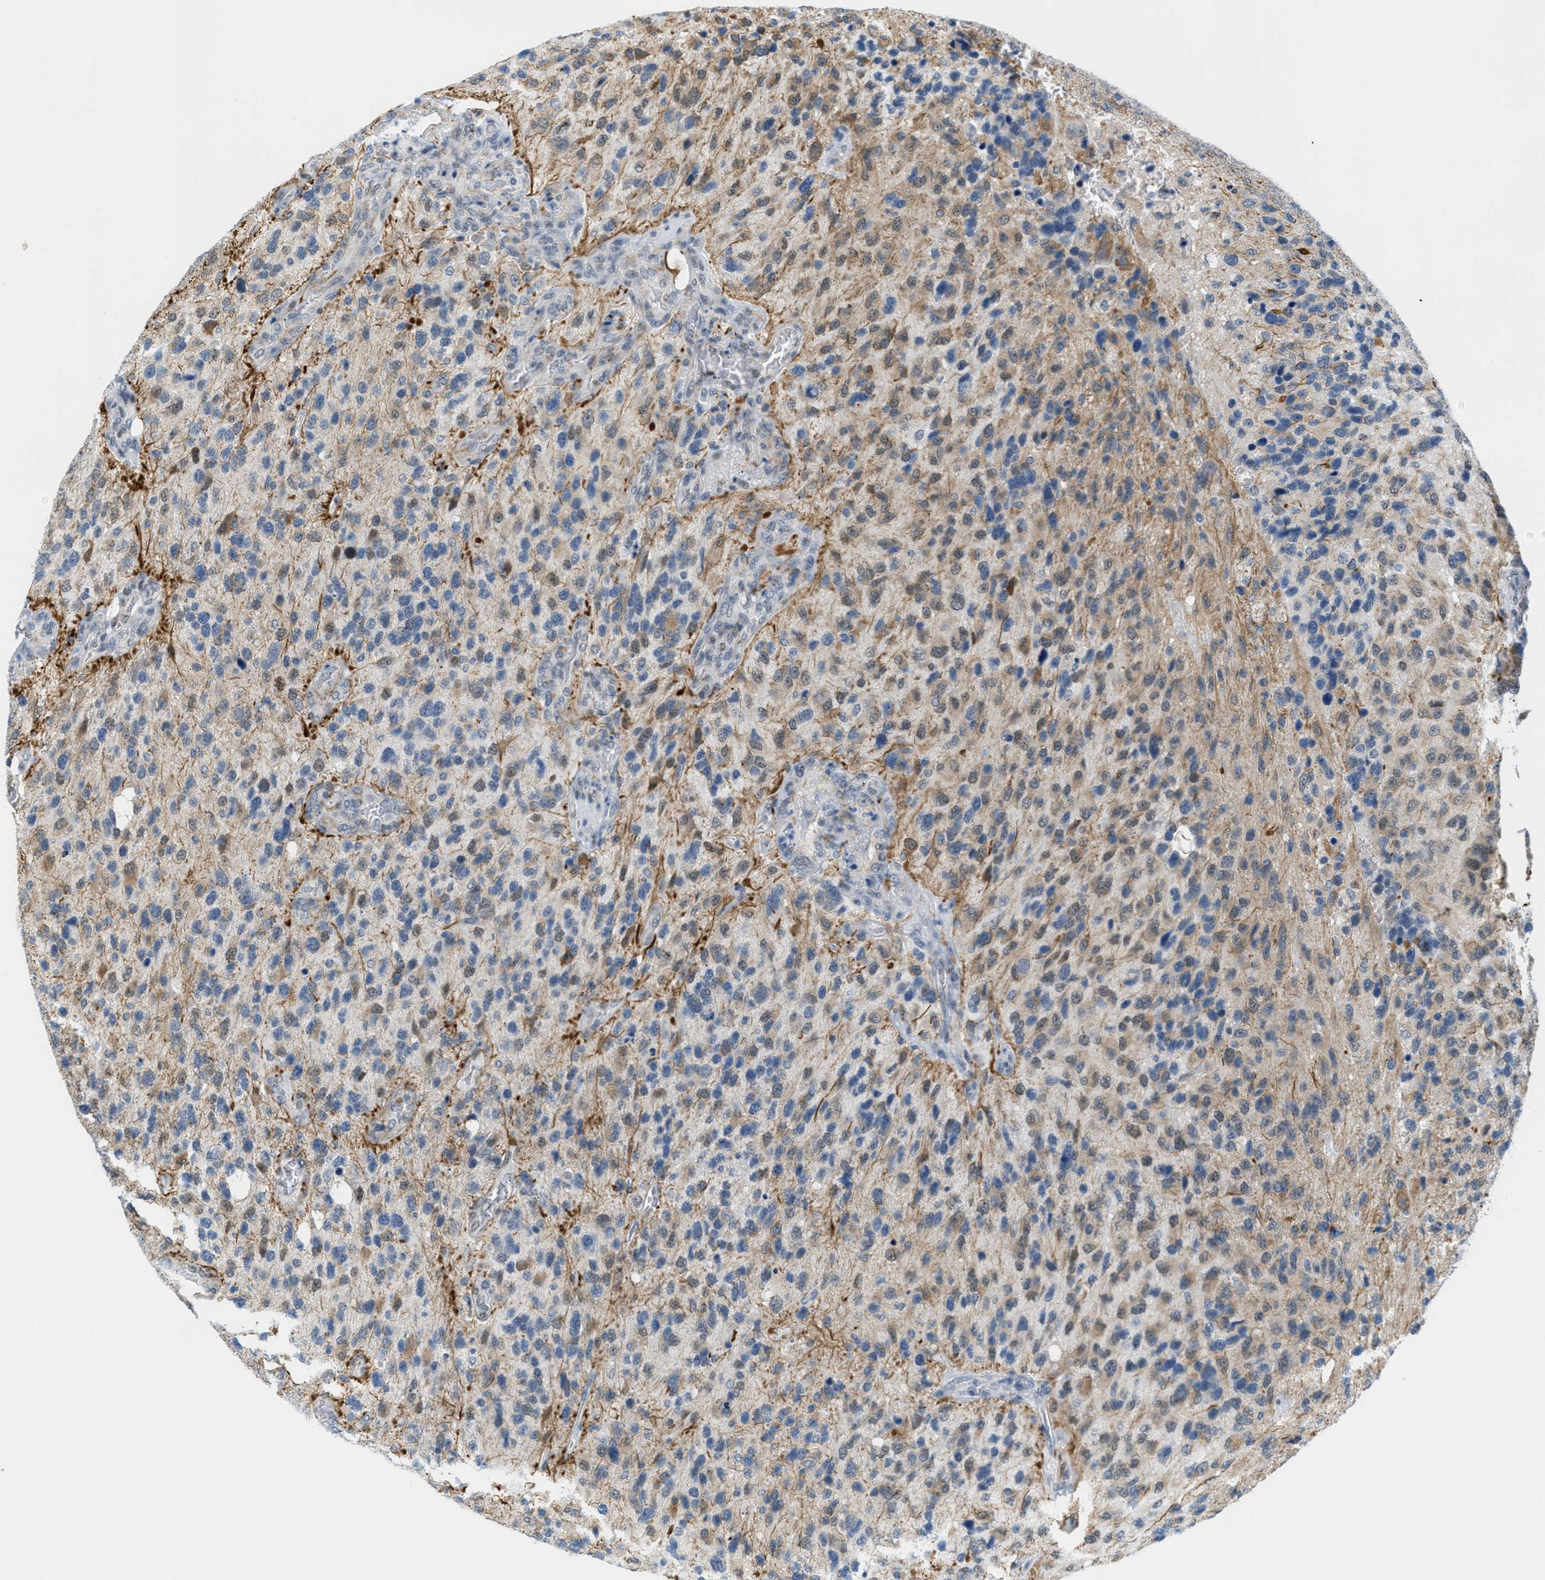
{"staining": {"intensity": "moderate", "quantity": "<25%", "location": "cytoplasmic/membranous,nuclear"}, "tissue": "glioma", "cell_type": "Tumor cells", "image_type": "cancer", "snomed": [{"axis": "morphology", "description": "Glioma, malignant, High grade"}, {"axis": "topography", "description": "Brain"}], "caption": "Immunohistochemistry micrograph of human malignant glioma (high-grade) stained for a protein (brown), which demonstrates low levels of moderate cytoplasmic/membranous and nuclear positivity in approximately <25% of tumor cells.", "gene": "HS3ST2", "patient": {"sex": "female", "age": 58}}